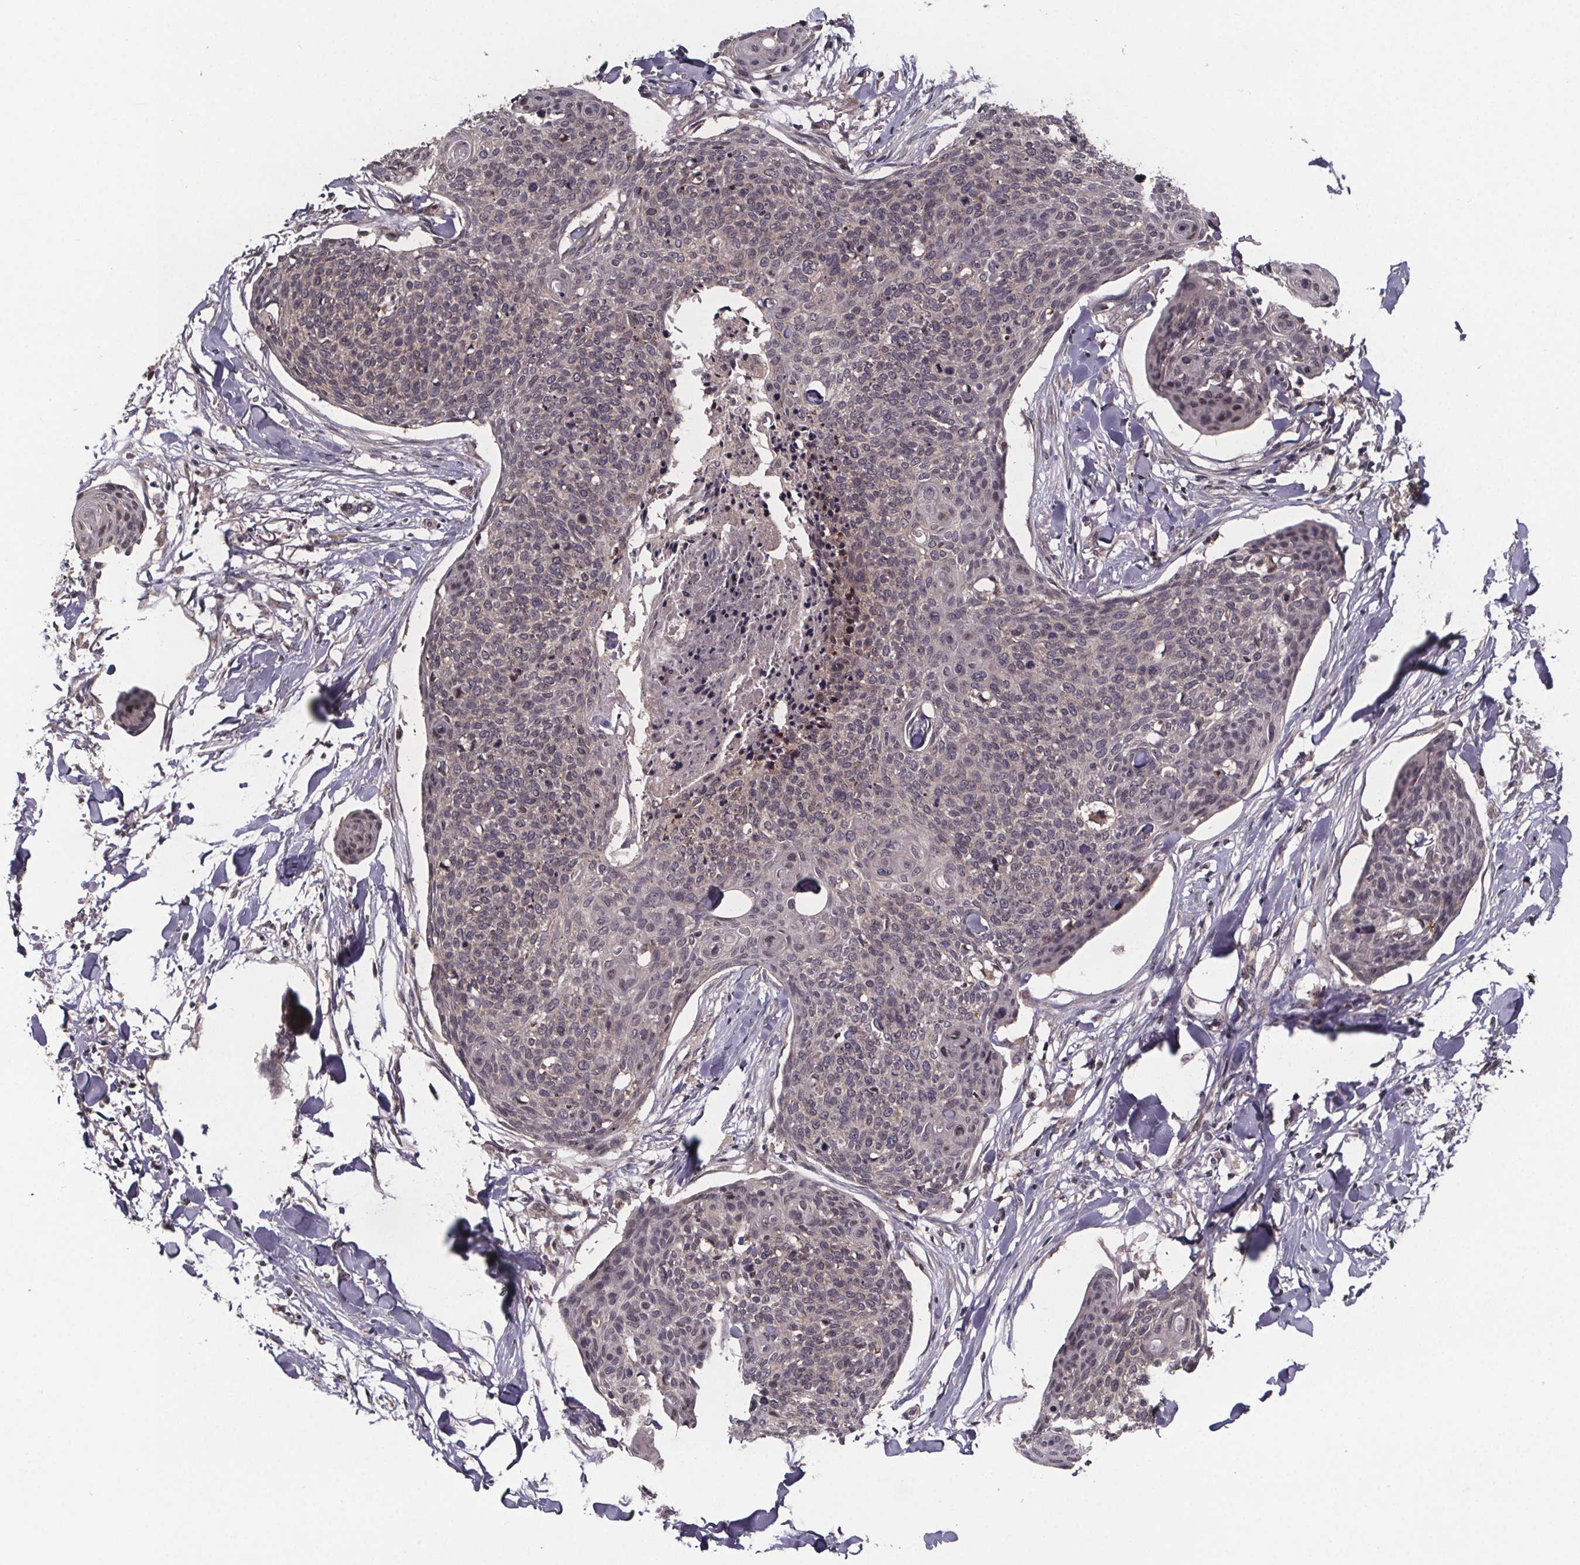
{"staining": {"intensity": "weak", "quantity": "<25%", "location": "cytoplasmic/membranous"}, "tissue": "skin cancer", "cell_type": "Tumor cells", "image_type": "cancer", "snomed": [{"axis": "morphology", "description": "Squamous cell carcinoma, NOS"}, {"axis": "topography", "description": "Skin"}, {"axis": "topography", "description": "Vulva"}], "caption": "Skin cancer stained for a protein using immunohistochemistry (IHC) reveals no positivity tumor cells.", "gene": "SAT1", "patient": {"sex": "female", "age": 75}}